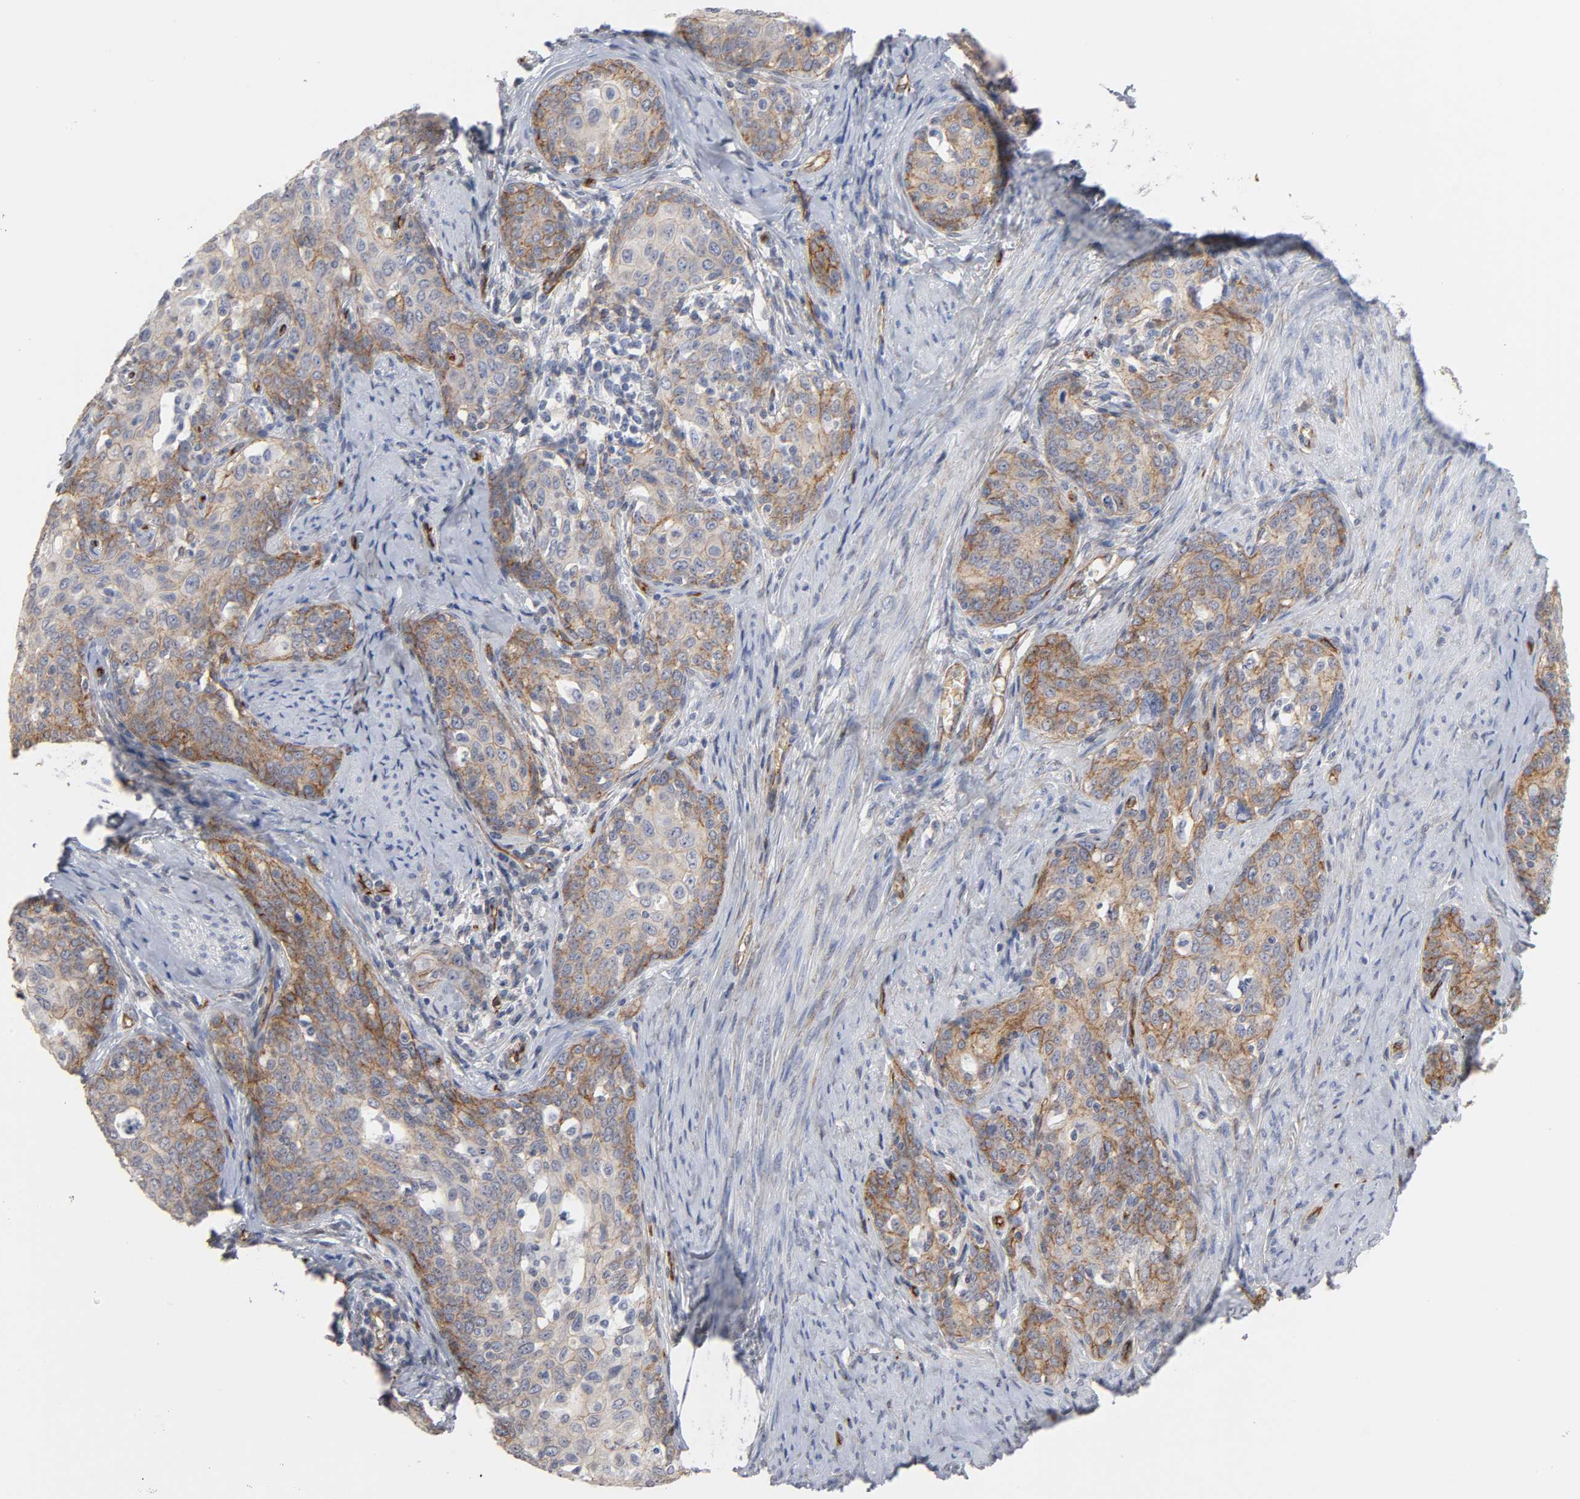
{"staining": {"intensity": "moderate", "quantity": "25%-75%", "location": "cytoplasmic/membranous"}, "tissue": "cervical cancer", "cell_type": "Tumor cells", "image_type": "cancer", "snomed": [{"axis": "morphology", "description": "Squamous cell carcinoma, NOS"}, {"axis": "morphology", "description": "Adenocarcinoma, NOS"}, {"axis": "topography", "description": "Cervix"}], "caption": "Cervical cancer (squamous cell carcinoma) stained with a brown dye shows moderate cytoplasmic/membranous positive expression in about 25%-75% of tumor cells.", "gene": "SPTAN1", "patient": {"sex": "female", "age": 52}}